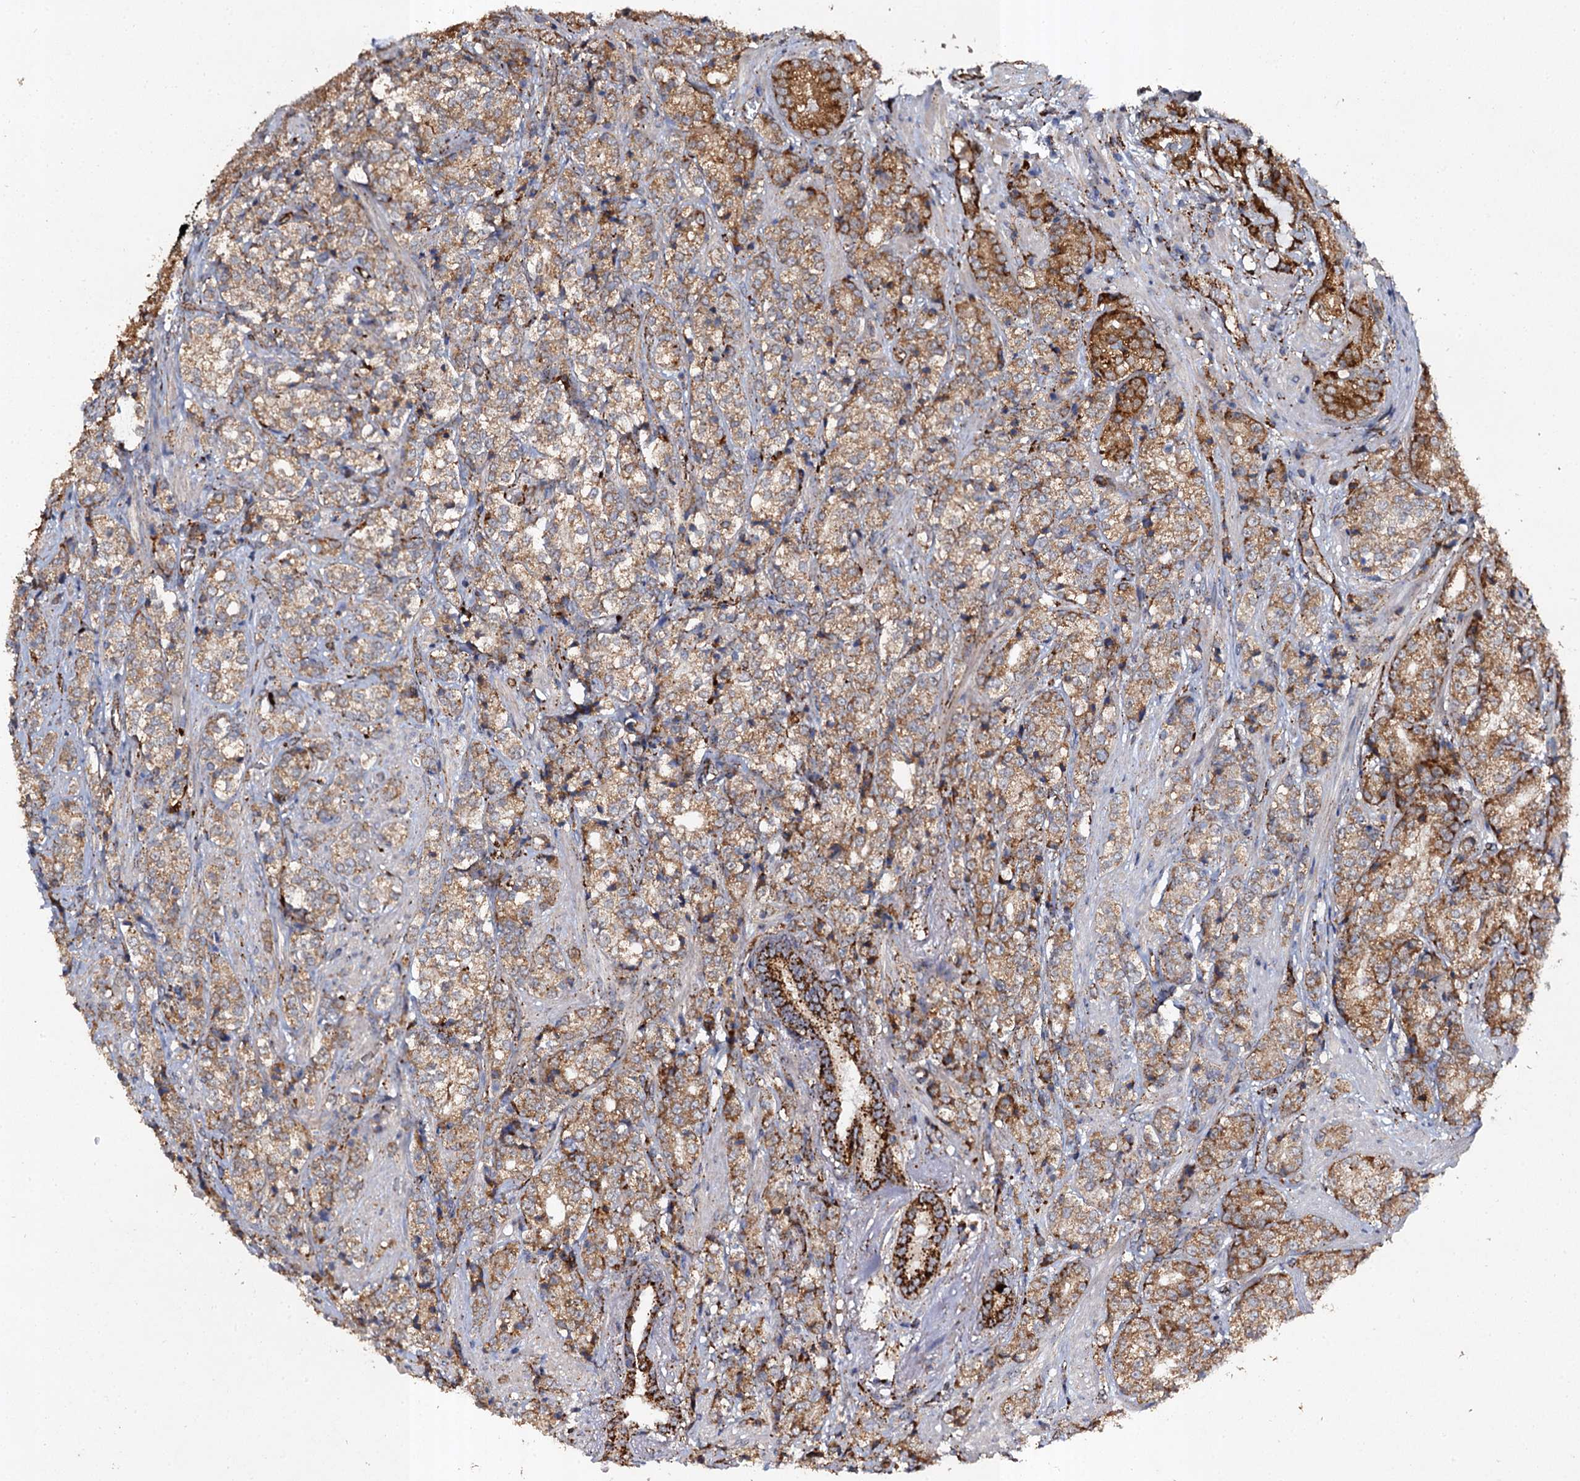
{"staining": {"intensity": "strong", "quantity": "25%-75%", "location": "cytoplasmic/membranous"}, "tissue": "prostate cancer", "cell_type": "Tumor cells", "image_type": "cancer", "snomed": [{"axis": "morphology", "description": "Adenocarcinoma, High grade"}, {"axis": "topography", "description": "Prostate"}], "caption": "Immunohistochemical staining of human high-grade adenocarcinoma (prostate) reveals high levels of strong cytoplasmic/membranous staining in about 25%-75% of tumor cells.", "gene": "GBA1", "patient": {"sex": "male", "age": 69}}